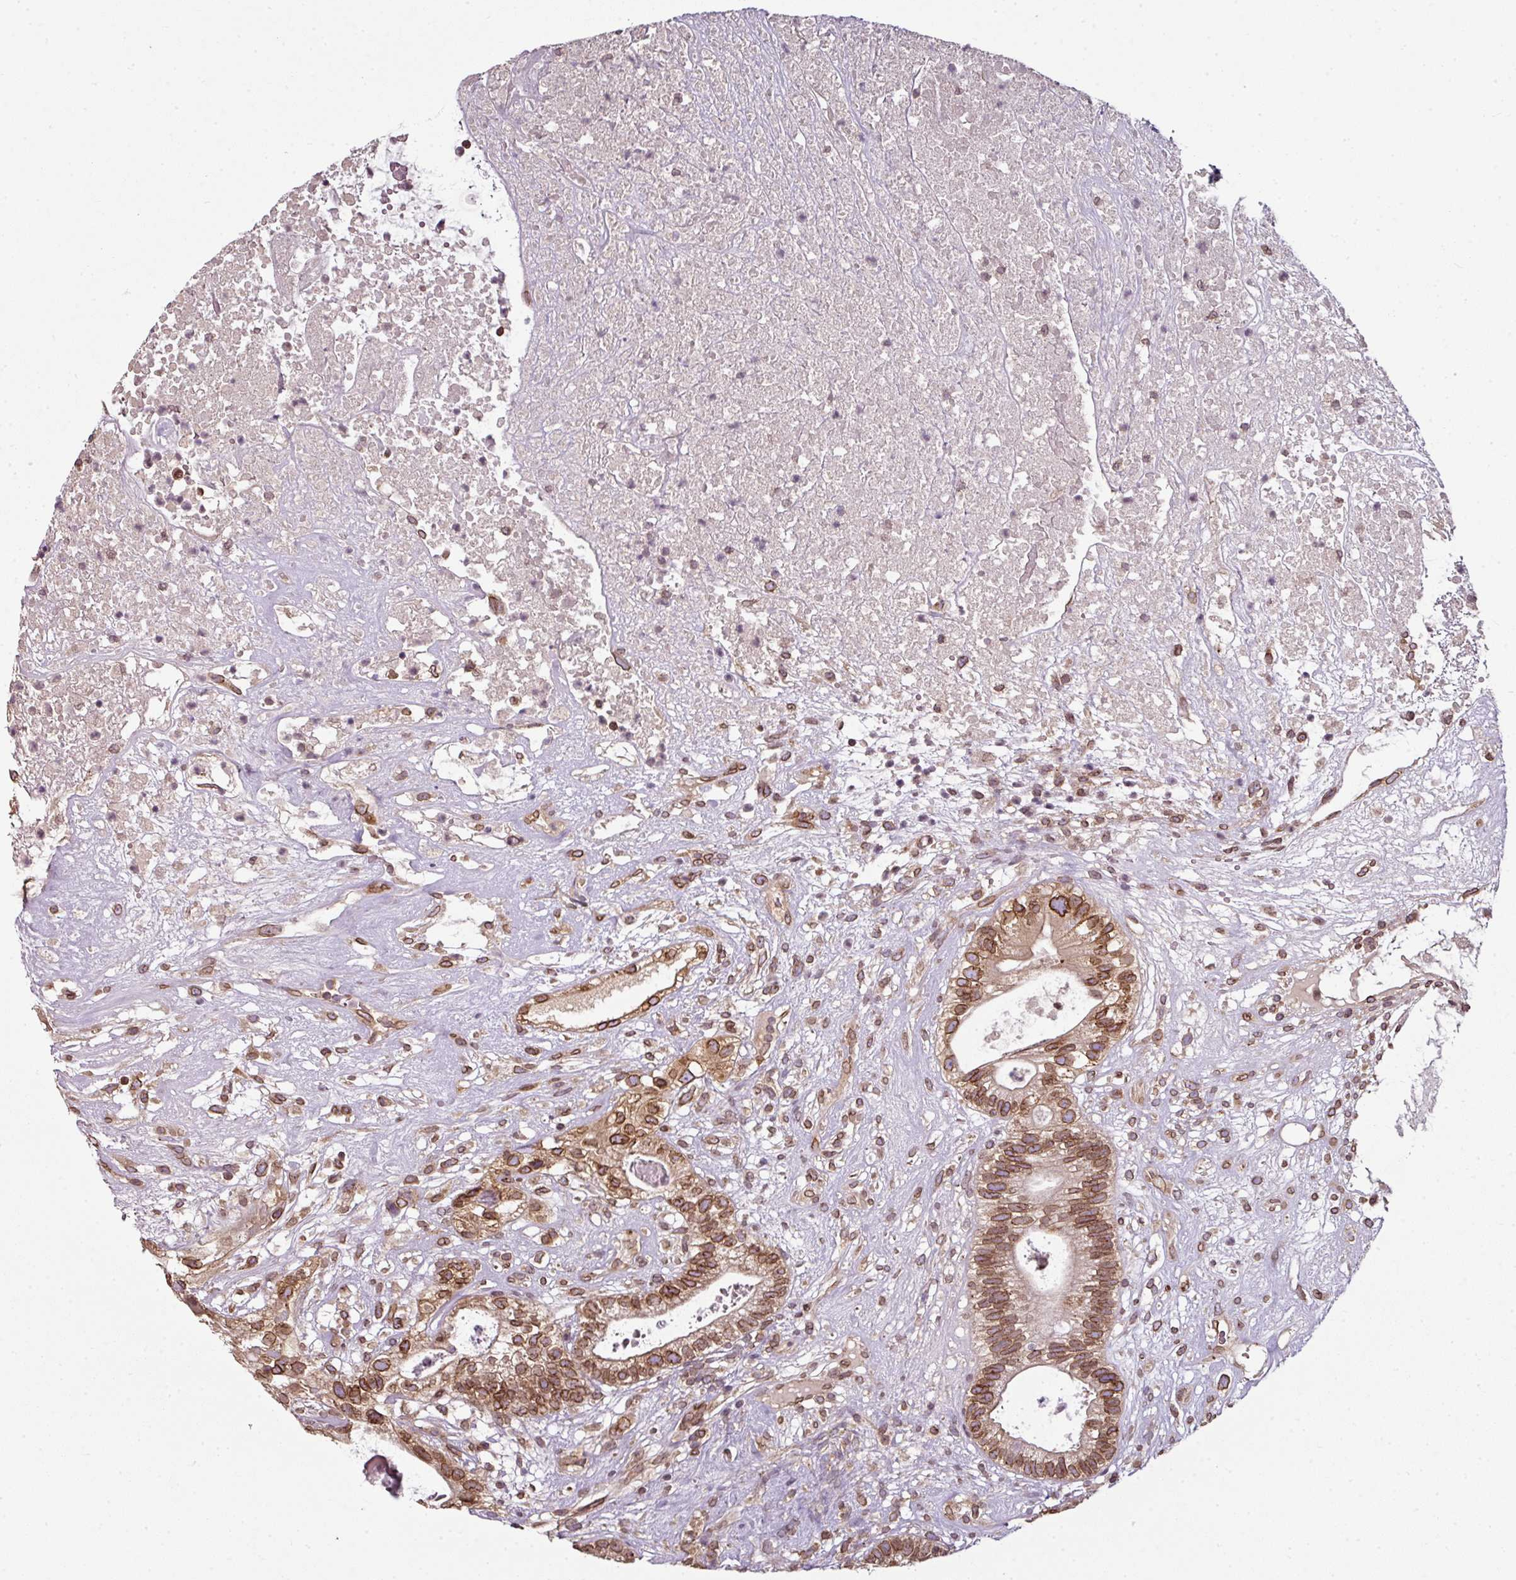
{"staining": {"intensity": "moderate", "quantity": ">75%", "location": "cytoplasmic/membranous,nuclear"}, "tissue": "testis cancer", "cell_type": "Tumor cells", "image_type": "cancer", "snomed": [{"axis": "morphology", "description": "Seminoma, NOS"}, {"axis": "morphology", "description": "Carcinoma, Embryonal, NOS"}, {"axis": "topography", "description": "Testis"}], "caption": "An image showing moderate cytoplasmic/membranous and nuclear expression in approximately >75% of tumor cells in testis seminoma, as visualized by brown immunohistochemical staining.", "gene": "RANGAP1", "patient": {"sex": "male", "age": 41}}